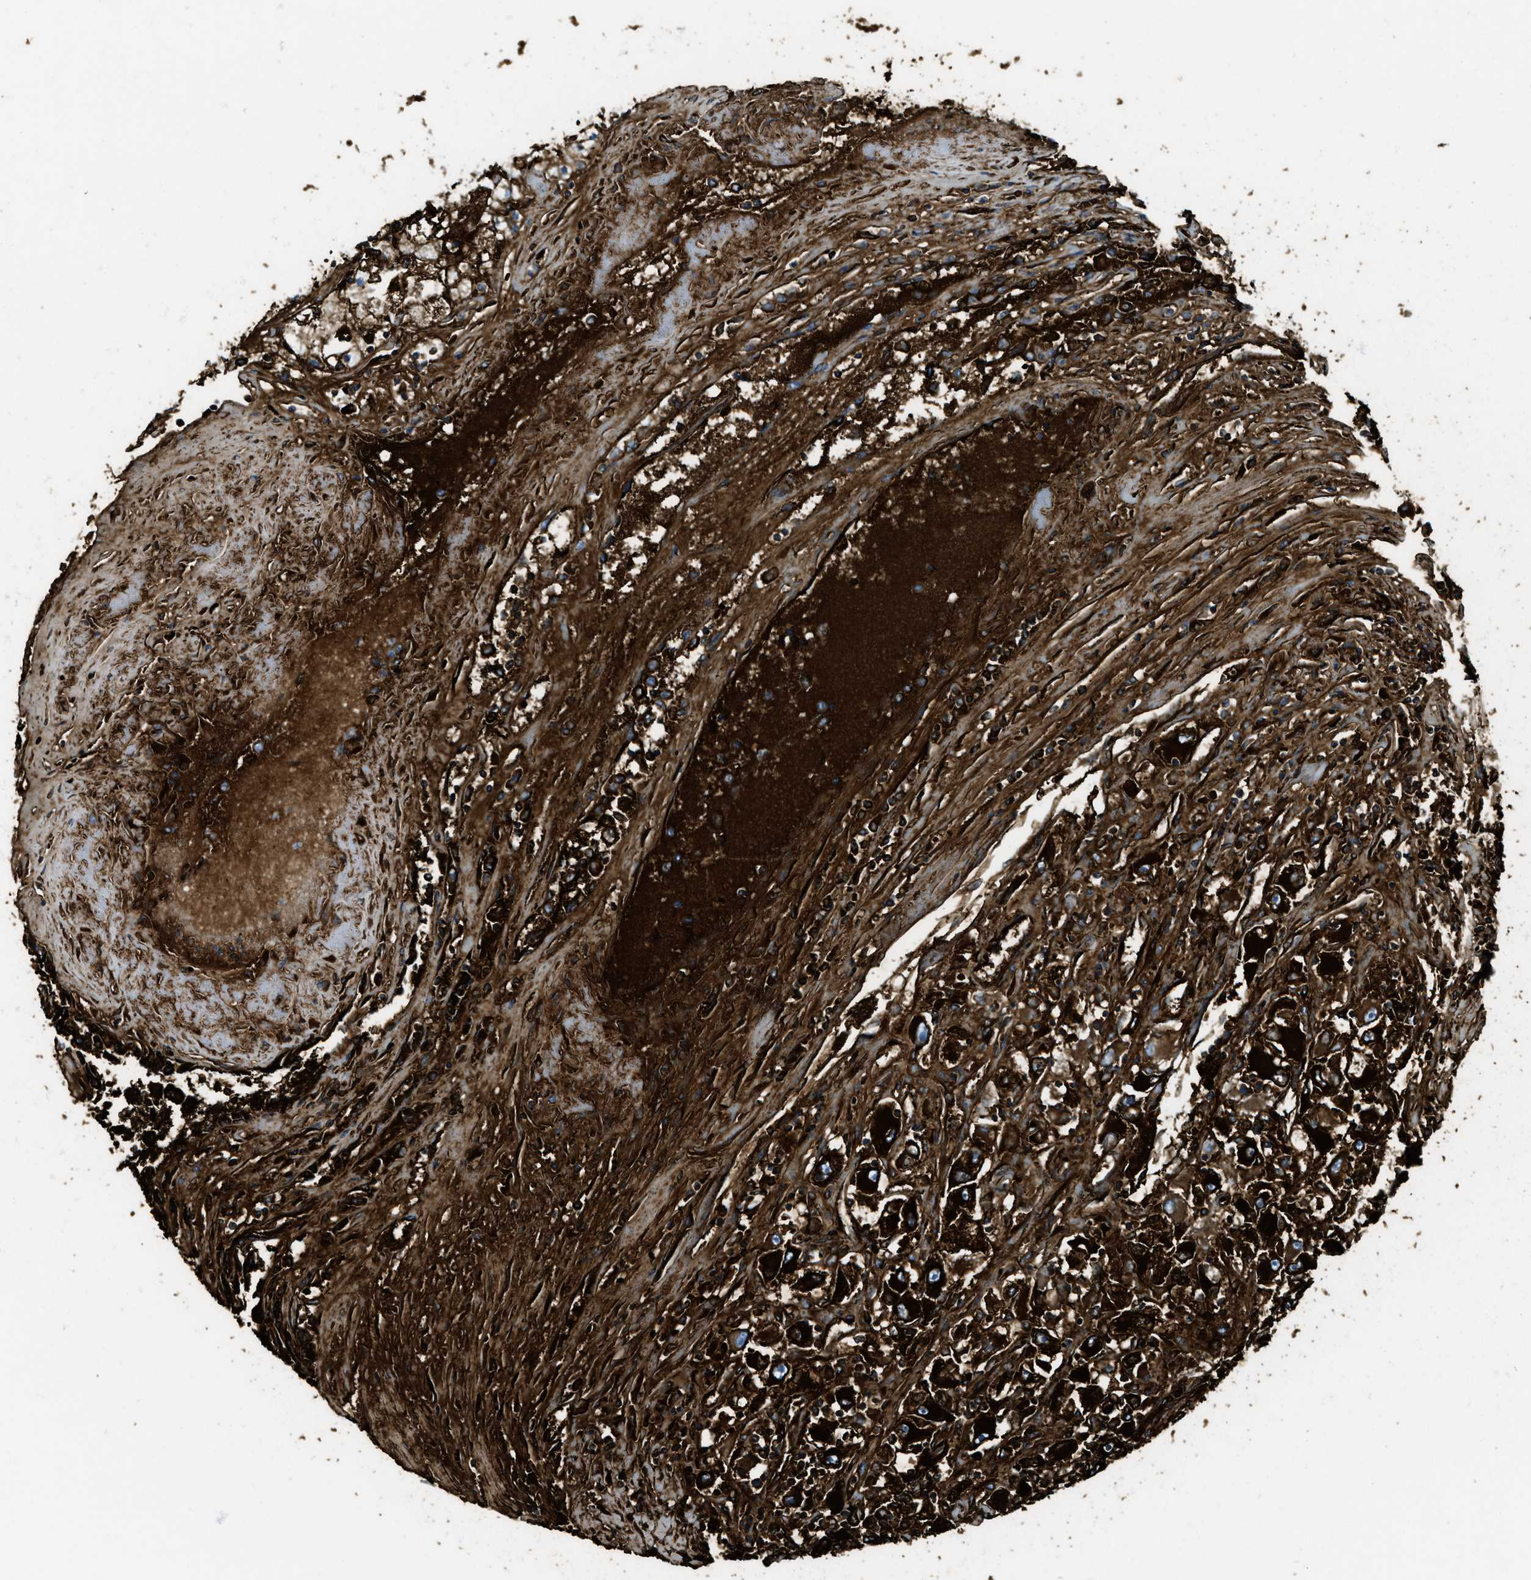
{"staining": {"intensity": "strong", "quantity": ">75%", "location": "cytoplasmic/membranous"}, "tissue": "renal cancer", "cell_type": "Tumor cells", "image_type": "cancer", "snomed": [{"axis": "morphology", "description": "Adenocarcinoma, NOS"}, {"axis": "topography", "description": "Kidney"}], "caption": "Human adenocarcinoma (renal) stained for a protein (brown) reveals strong cytoplasmic/membranous positive staining in approximately >75% of tumor cells.", "gene": "TRIM59", "patient": {"sex": "female", "age": 52}}